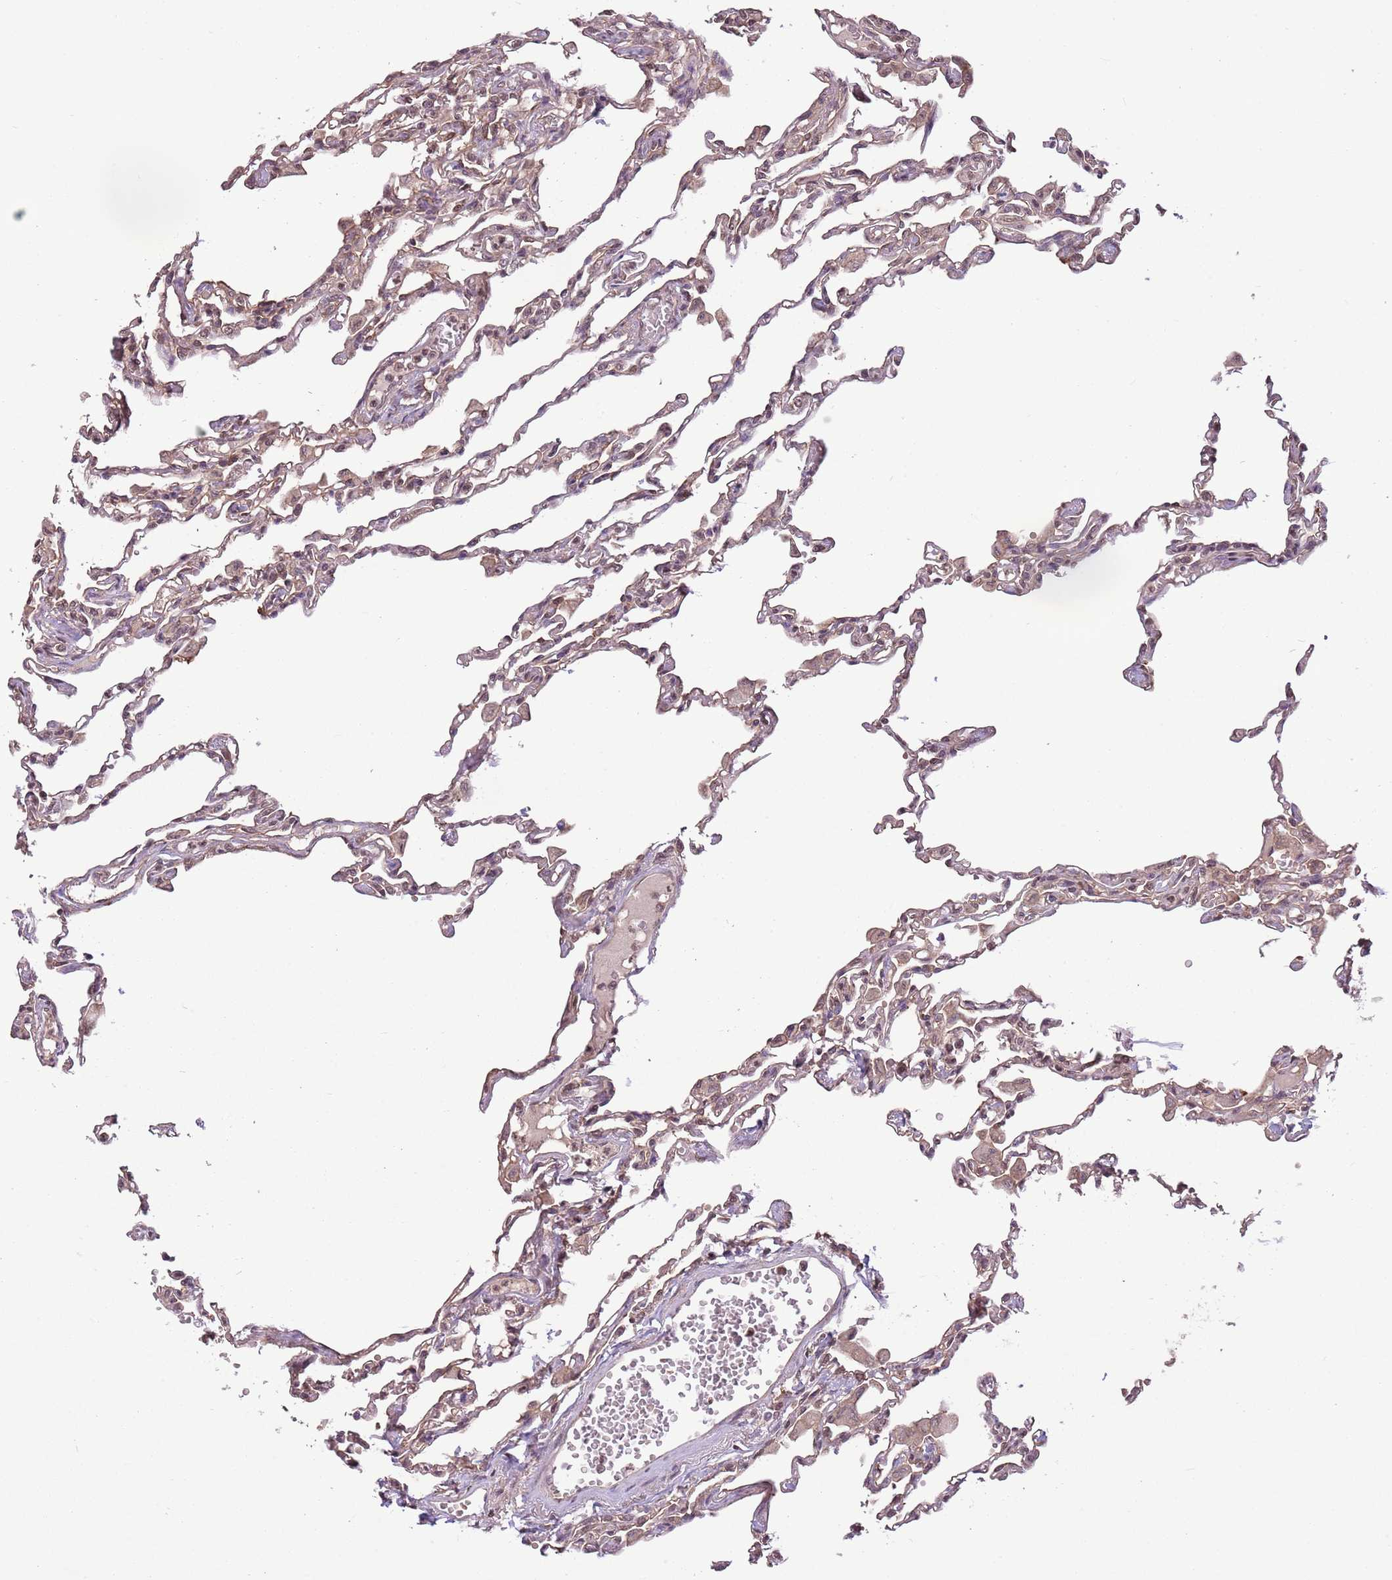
{"staining": {"intensity": "weak", "quantity": ">75%", "location": "cytoplasmic/membranous"}, "tissue": "lung", "cell_type": "Alveolar cells", "image_type": "normal", "snomed": [{"axis": "morphology", "description": "Normal tissue, NOS"}, {"axis": "topography", "description": "Bronchus"}, {"axis": "topography", "description": "Lung"}], "caption": "Immunohistochemical staining of normal human lung displays low levels of weak cytoplasmic/membranous expression in about >75% of alveolar cells.", "gene": "CAPN9", "patient": {"sex": "female", "age": 49}}